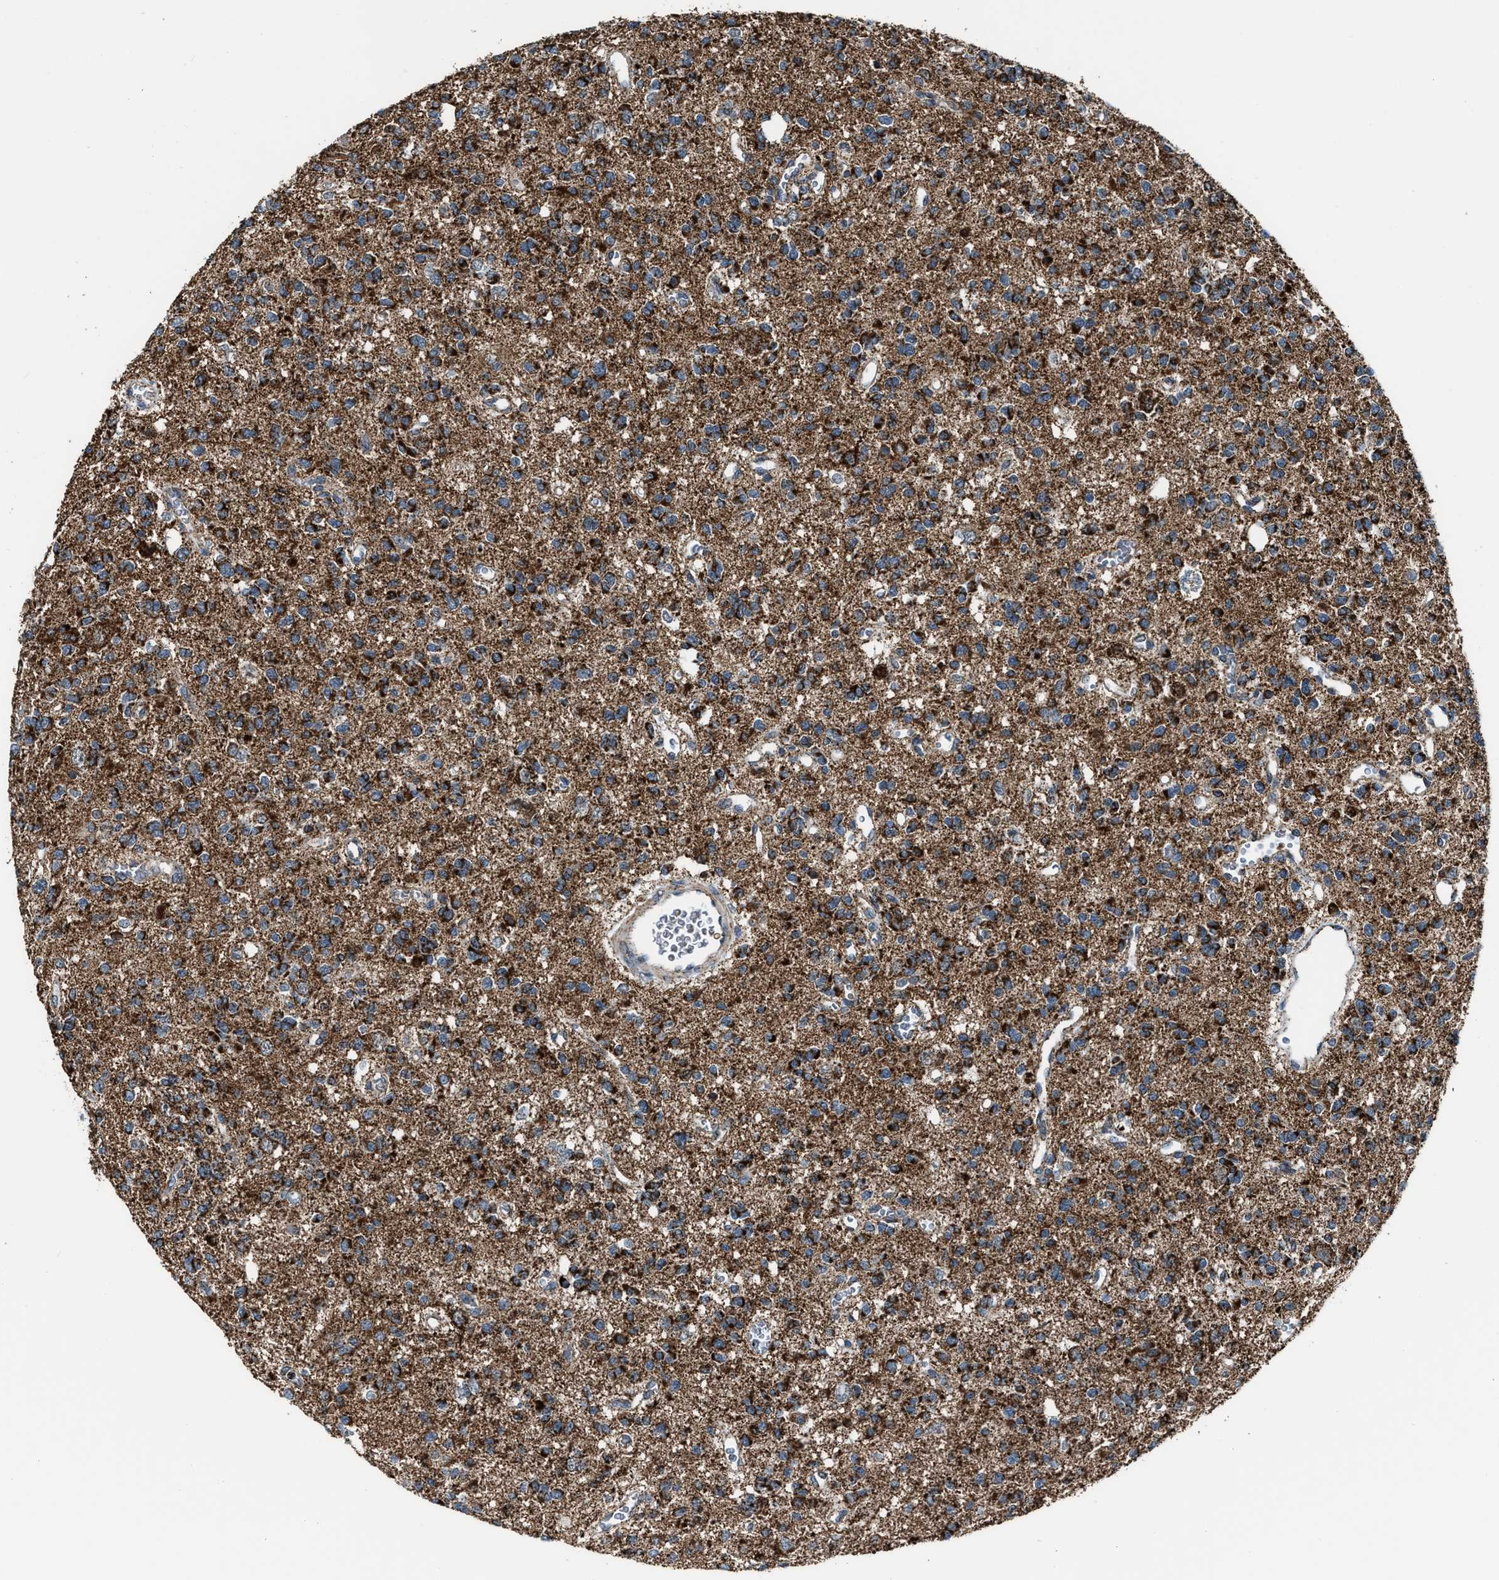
{"staining": {"intensity": "strong", "quantity": ">75%", "location": "cytoplasmic/membranous"}, "tissue": "glioma", "cell_type": "Tumor cells", "image_type": "cancer", "snomed": [{"axis": "morphology", "description": "Glioma, malignant, Low grade"}, {"axis": "topography", "description": "Brain"}], "caption": "Immunohistochemistry of human malignant low-grade glioma displays high levels of strong cytoplasmic/membranous expression in approximately >75% of tumor cells. The protein of interest is shown in brown color, while the nuclei are stained blue.", "gene": "CHN2", "patient": {"sex": "male", "age": 38}}